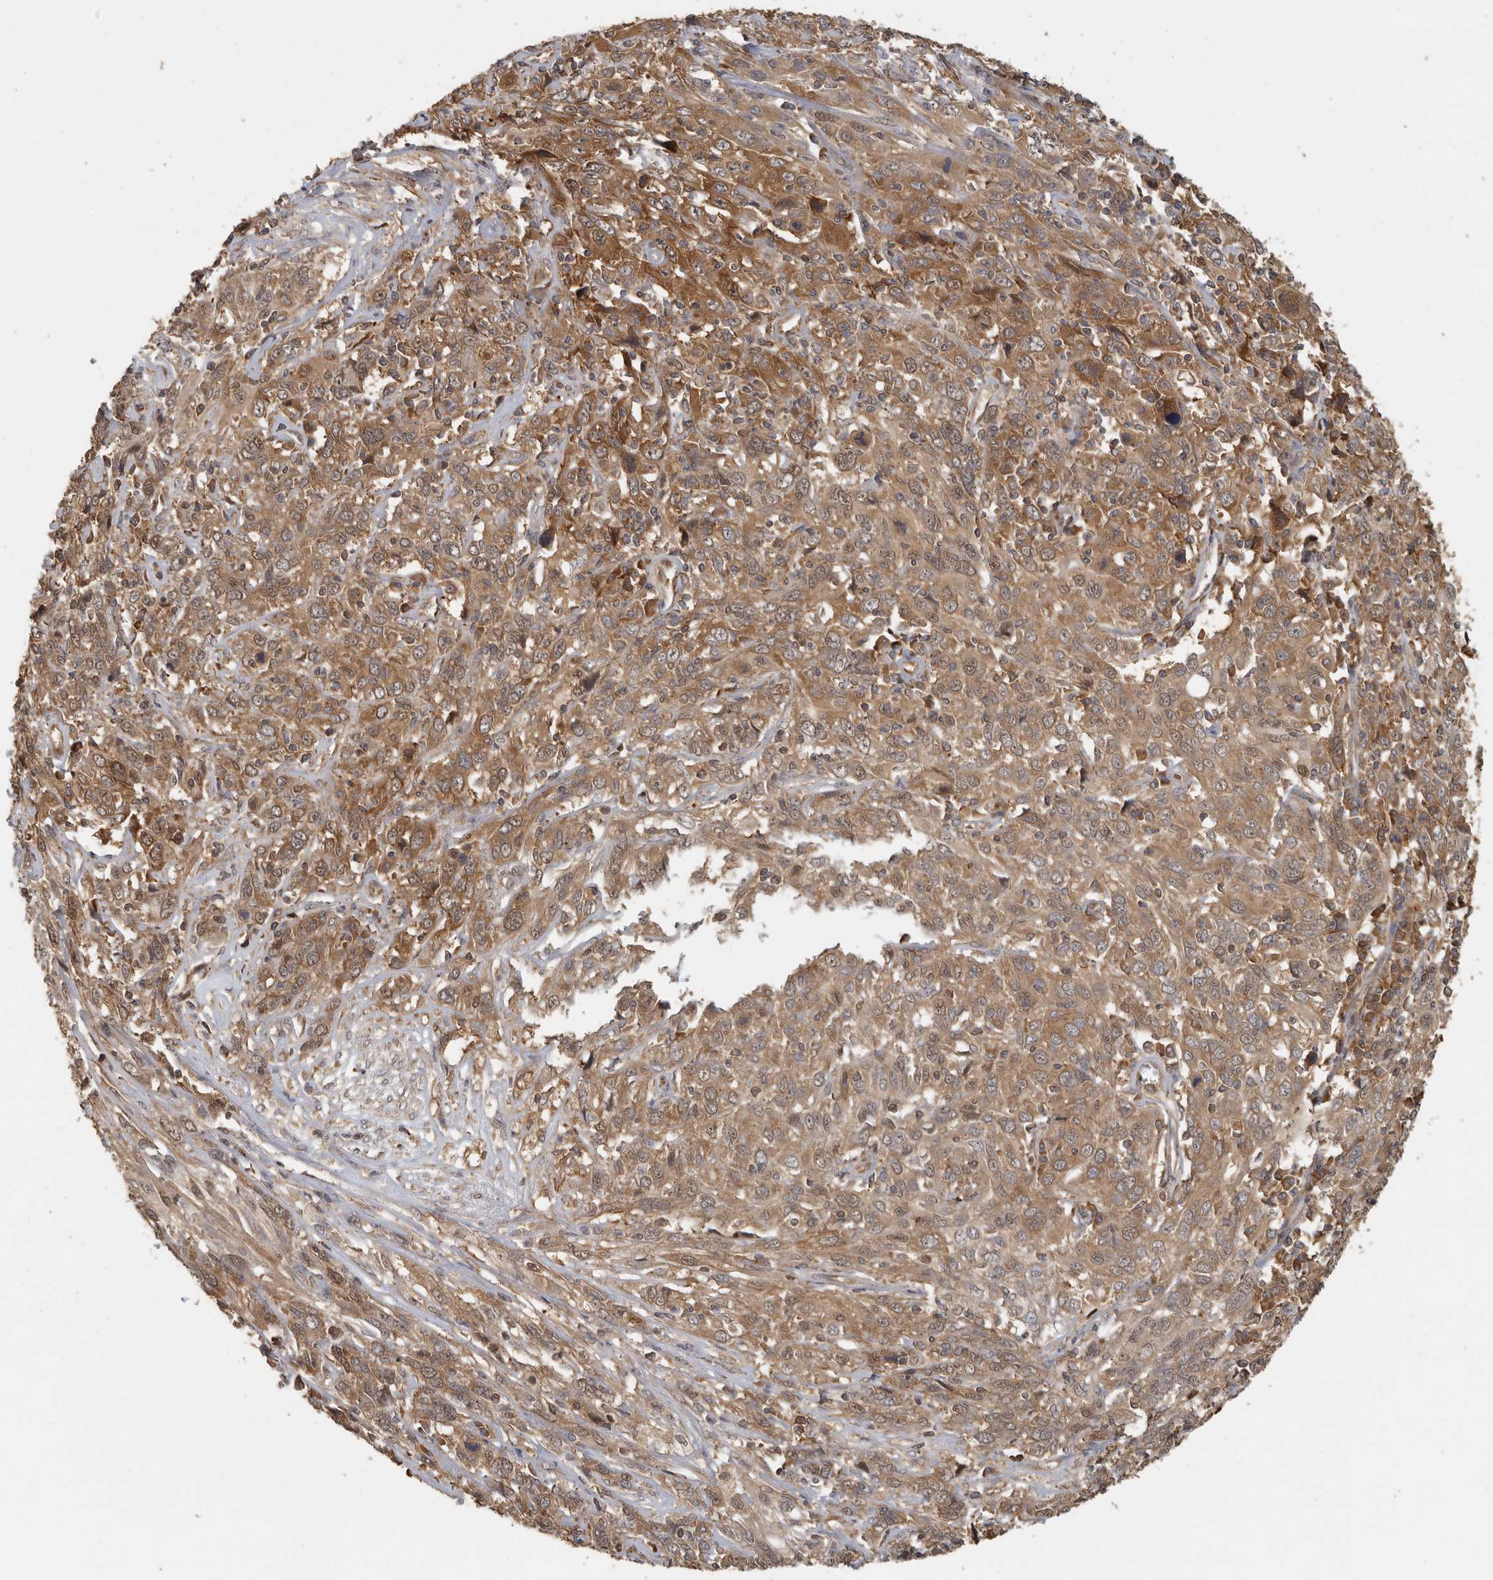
{"staining": {"intensity": "moderate", "quantity": ">75%", "location": "cytoplasmic/membranous"}, "tissue": "cervical cancer", "cell_type": "Tumor cells", "image_type": "cancer", "snomed": [{"axis": "morphology", "description": "Squamous cell carcinoma, NOS"}, {"axis": "topography", "description": "Cervix"}], "caption": "Human cervical cancer stained with a brown dye reveals moderate cytoplasmic/membranous positive expression in about >75% of tumor cells.", "gene": "CCT8", "patient": {"sex": "female", "age": 46}}